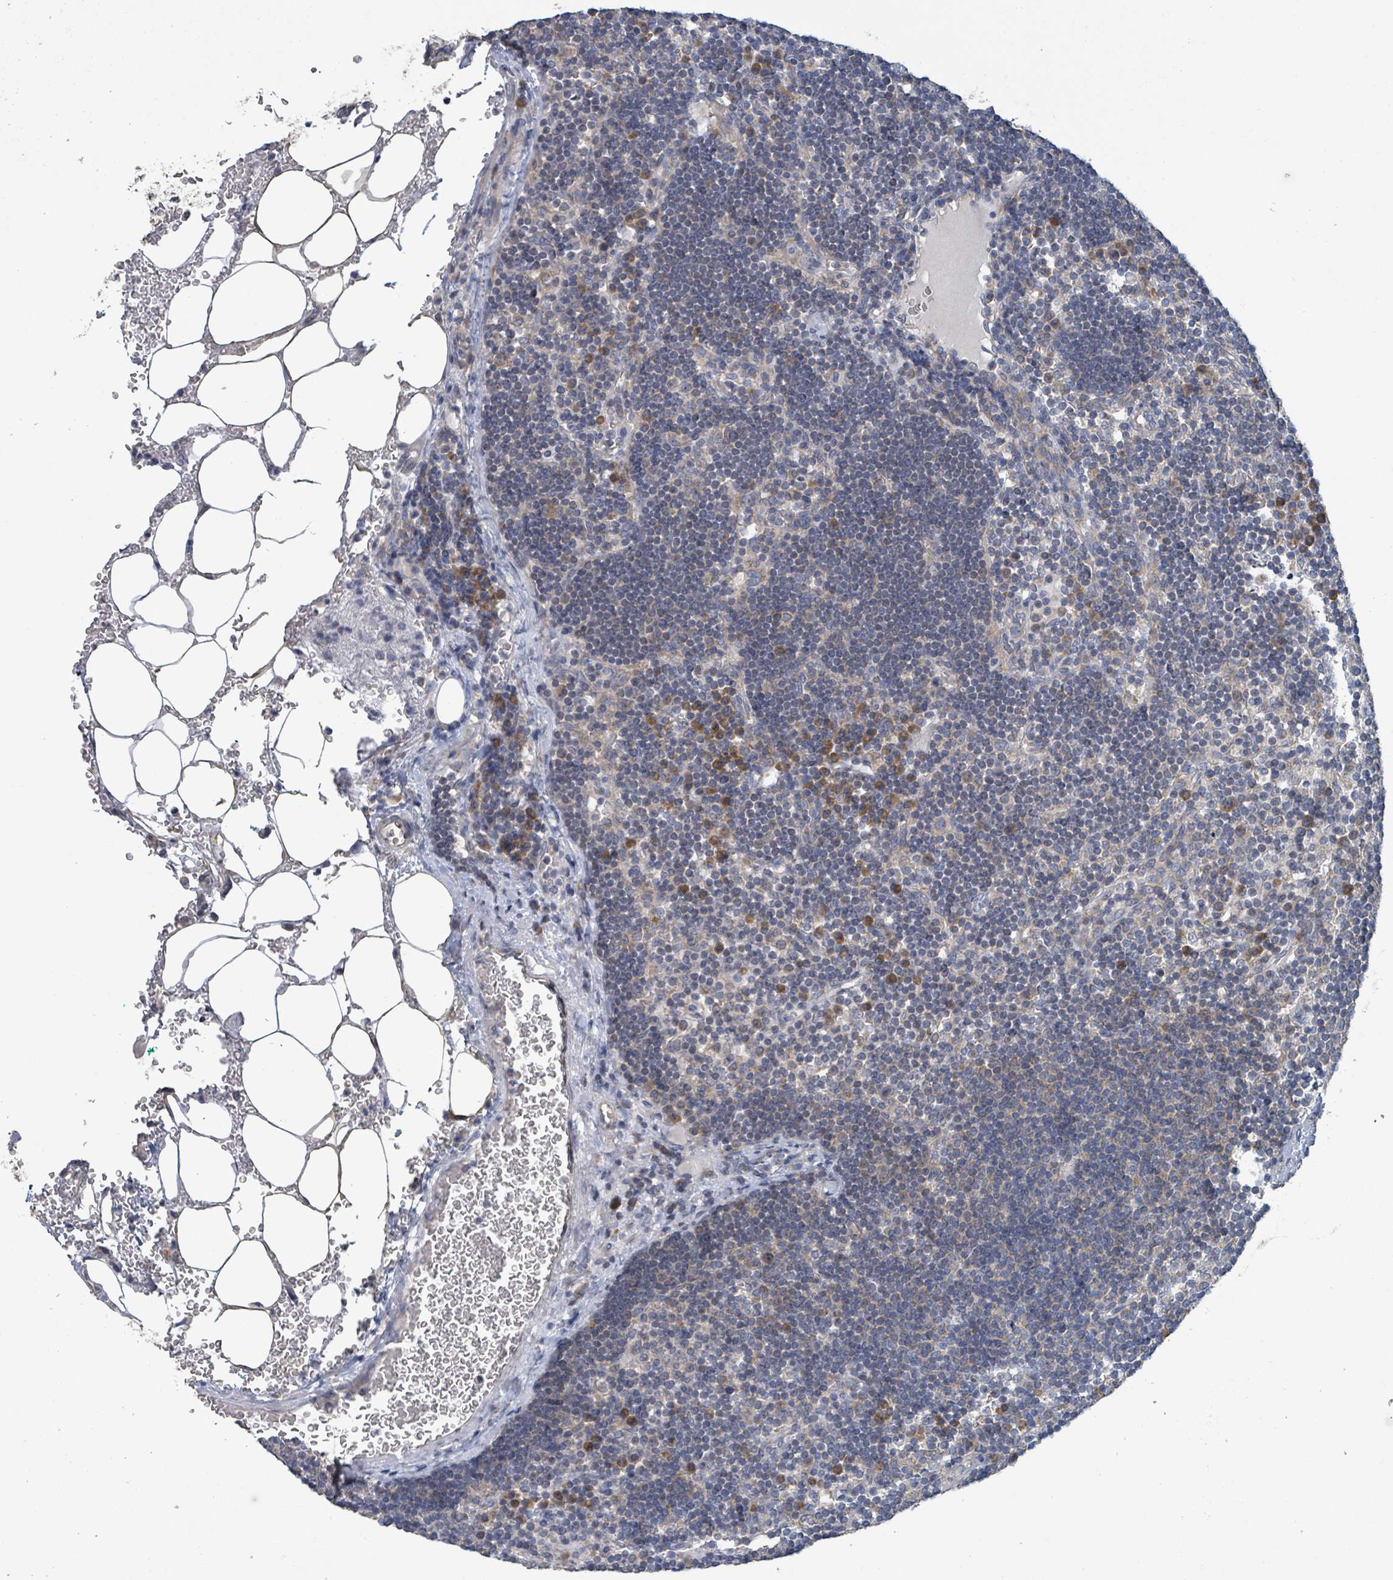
{"staining": {"intensity": "weak", "quantity": "<25%", "location": "cytoplasmic/membranous"}, "tissue": "lymph node", "cell_type": "Germinal center cells", "image_type": "normal", "snomed": [{"axis": "morphology", "description": "Normal tissue, NOS"}, {"axis": "topography", "description": "Lymph node"}], "caption": "High magnification brightfield microscopy of benign lymph node stained with DAB (3,3'-diaminobenzidine) (brown) and counterstained with hematoxylin (blue): germinal center cells show no significant positivity.", "gene": "RPL32", "patient": {"sex": "male", "age": 53}}